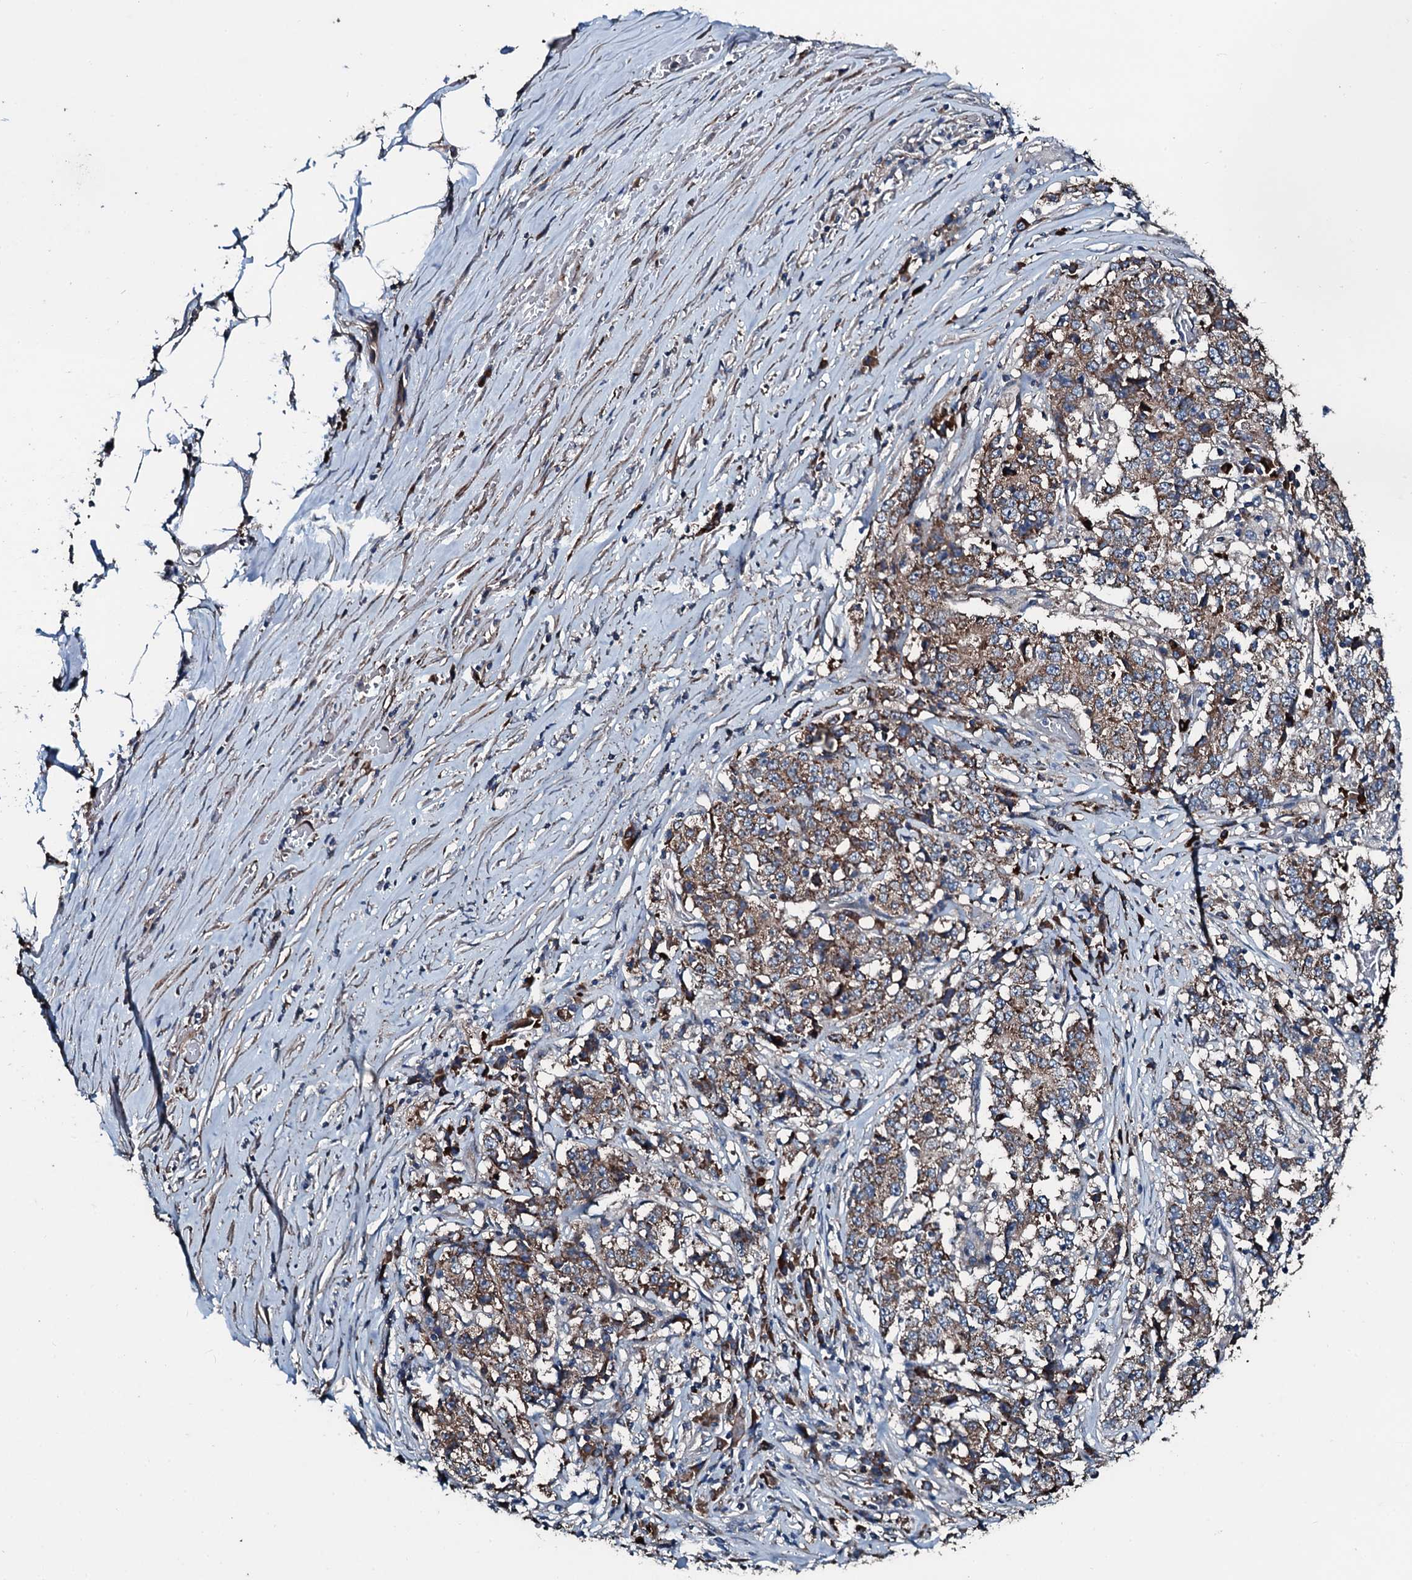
{"staining": {"intensity": "moderate", "quantity": ">75%", "location": "cytoplasmic/membranous"}, "tissue": "stomach cancer", "cell_type": "Tumor cells", "image_type": "cancer", "snomed": [{"axis": "morphology", "description": "Adenocarcinoma, NOS"}, {"axis": "topography", "description": "Stomach"}], "caption": "Human stomach cancer (adenocarcinoma) stained with a protein marker exhibits moderate staining in tumor cells.", "gene": "AARS1", "patient": {"sex": "male", "age": 59}}